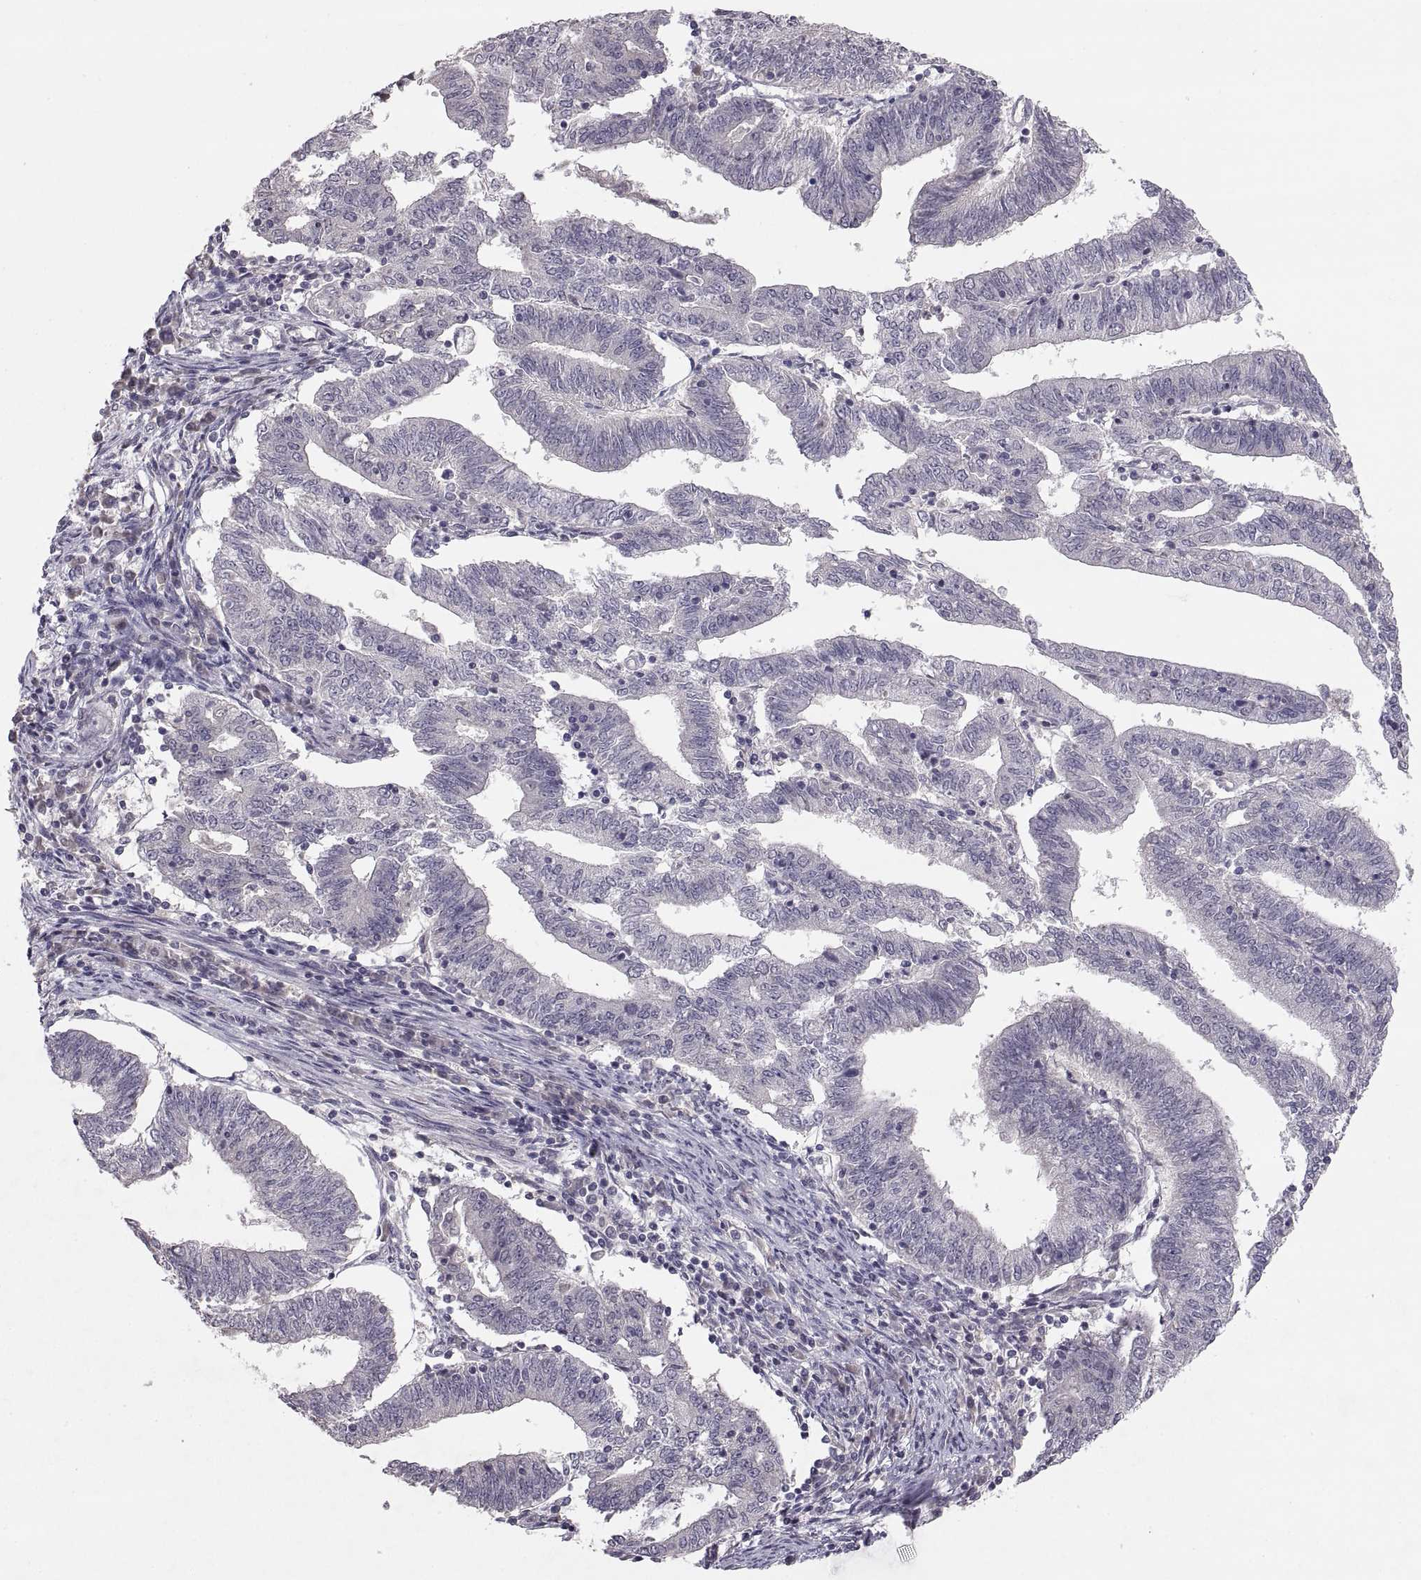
{"staining": {"intensity": "negative", "quantity": "none", "location": "none"}, "tissue": "endometrial cancer", "cell_type": "Tumor cells", "image_type": "cancer", "snomed": [{"axis": "morphology", "description": "Adenocarcinoma, NOS"}, {"axis": "topography", "description": "Endometrium"}], "caption": "The immunohistochemistry (IHC) micrograph has no significant positivity in tumor cells of adenocarcinoma (endometrial) tissue. (DAB immunohistochemistry visualized using brightfield microscopy, high magnification).", "gene": "PAX2", "patient": {"sex": "female", "age": 82}}